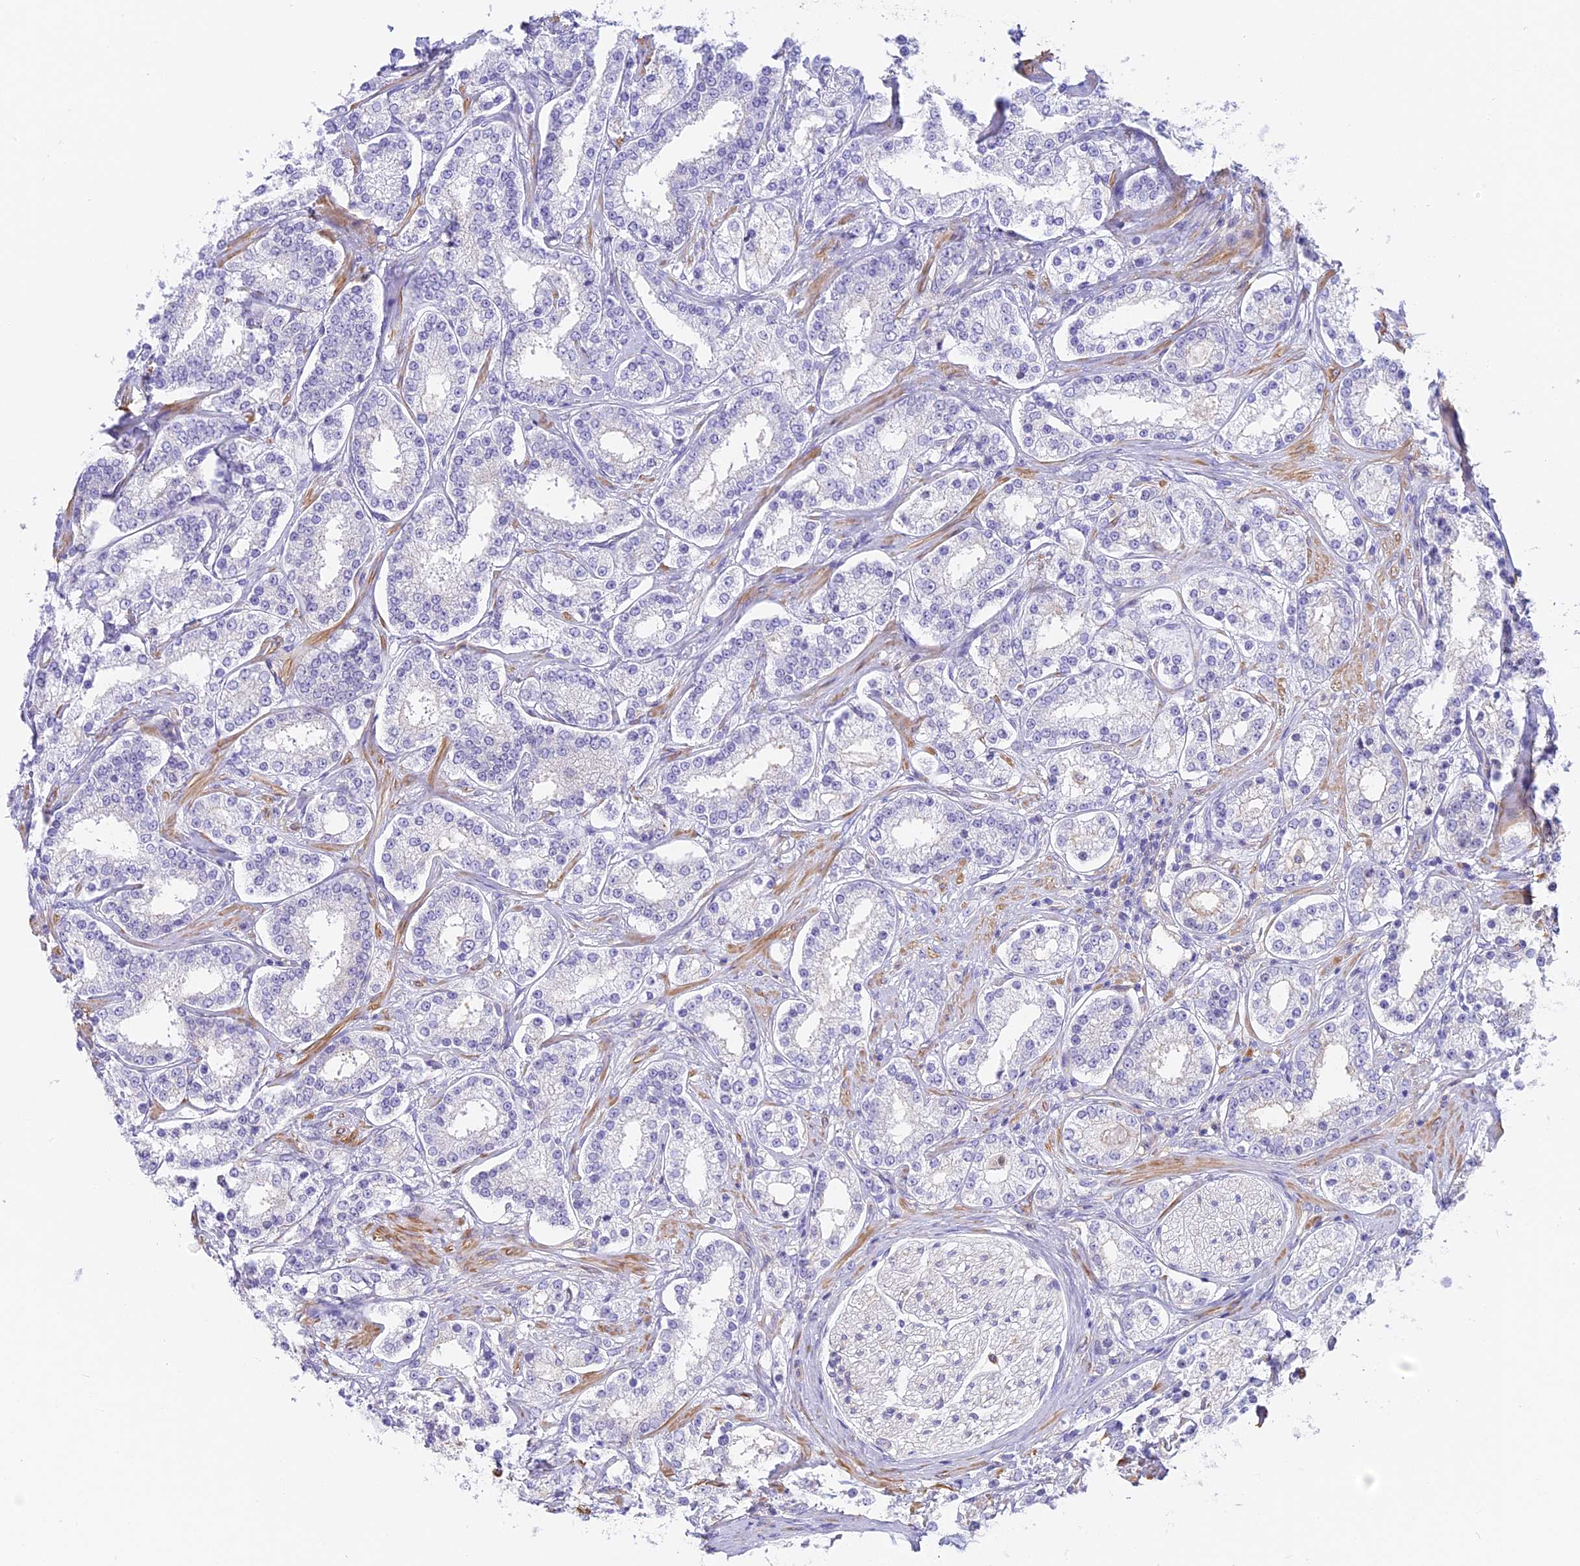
{"staining": {"intensity": "negative", "quantity": "none", "location": "none"}, "tissue": "prostate cancer", "cell_type": "Tumor cells", "image_type": "cancer", "snomed": [{"axis": "morphology", "description": "Normal tissue, NOS"}, {"axis": "morphology", "description": "Adenocarcinoma, High grade"}, {"axis": "topography", "description": "Prostate"}], "caption": "There is no significant positivity in tumor cells of high-grade adenocarcinoma (prostate). (DAB IHC with hematoxylin counter stain).", "gene": "HOMER3", "patient": {"sex": "male", "age": 83}}